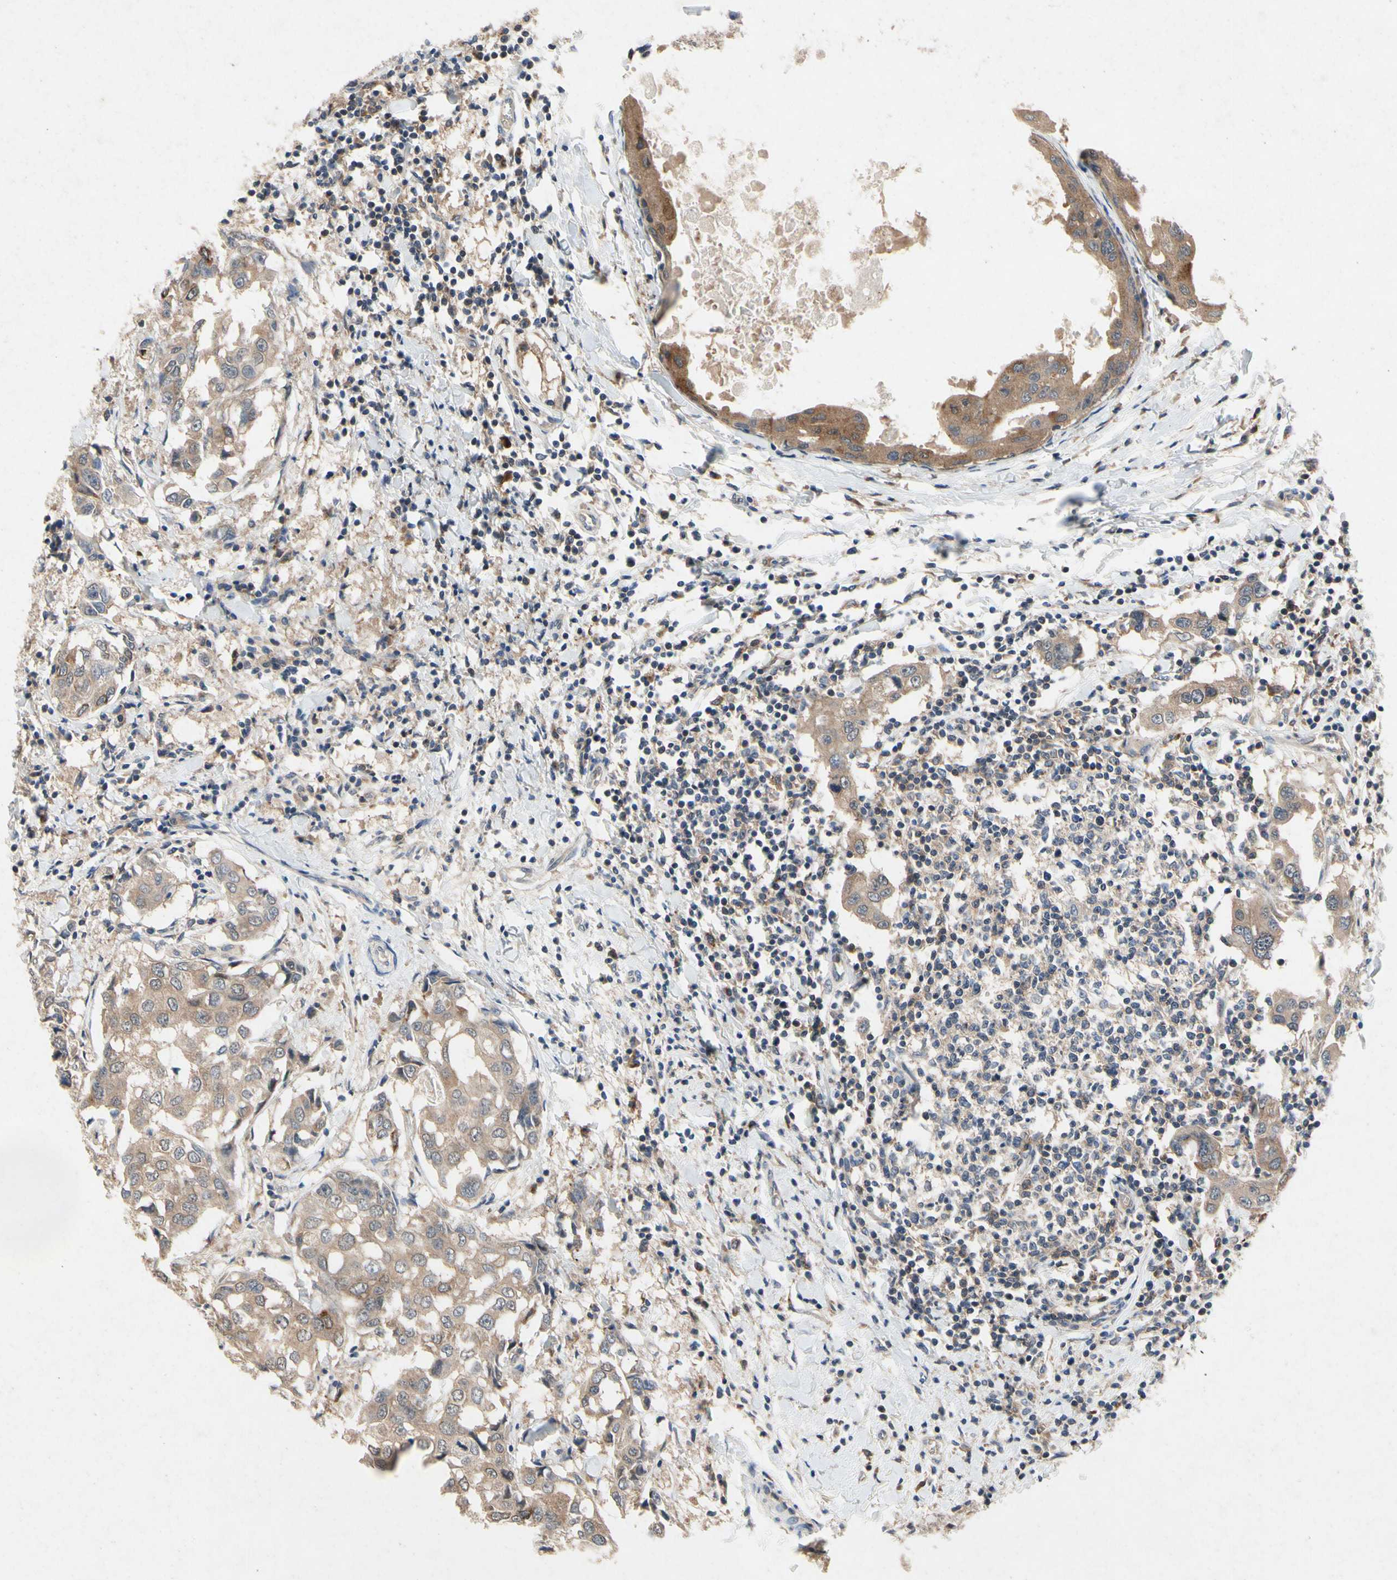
{"staining": {"intensity": "moderate", "quantity": ">75%", "location": "cytoplasmic/membranous"}, "tissue": "breast cancer", "cell_type": "Tumor cells", "image_type": "cancer", "snomed": [{"axis": "morphology", "description": "Duct carcinoma"}, {"axis": "topography", "description": "Breast"}], "caption": "This is an image of IHC staining of breast cancer (infiltrating ductal carcinoma), which shows moderate staining in the cytoplasmic/membranous of tumor cells.", "gene": "RPS6KA1", "patient": {"sex": "female", "age": 27}}